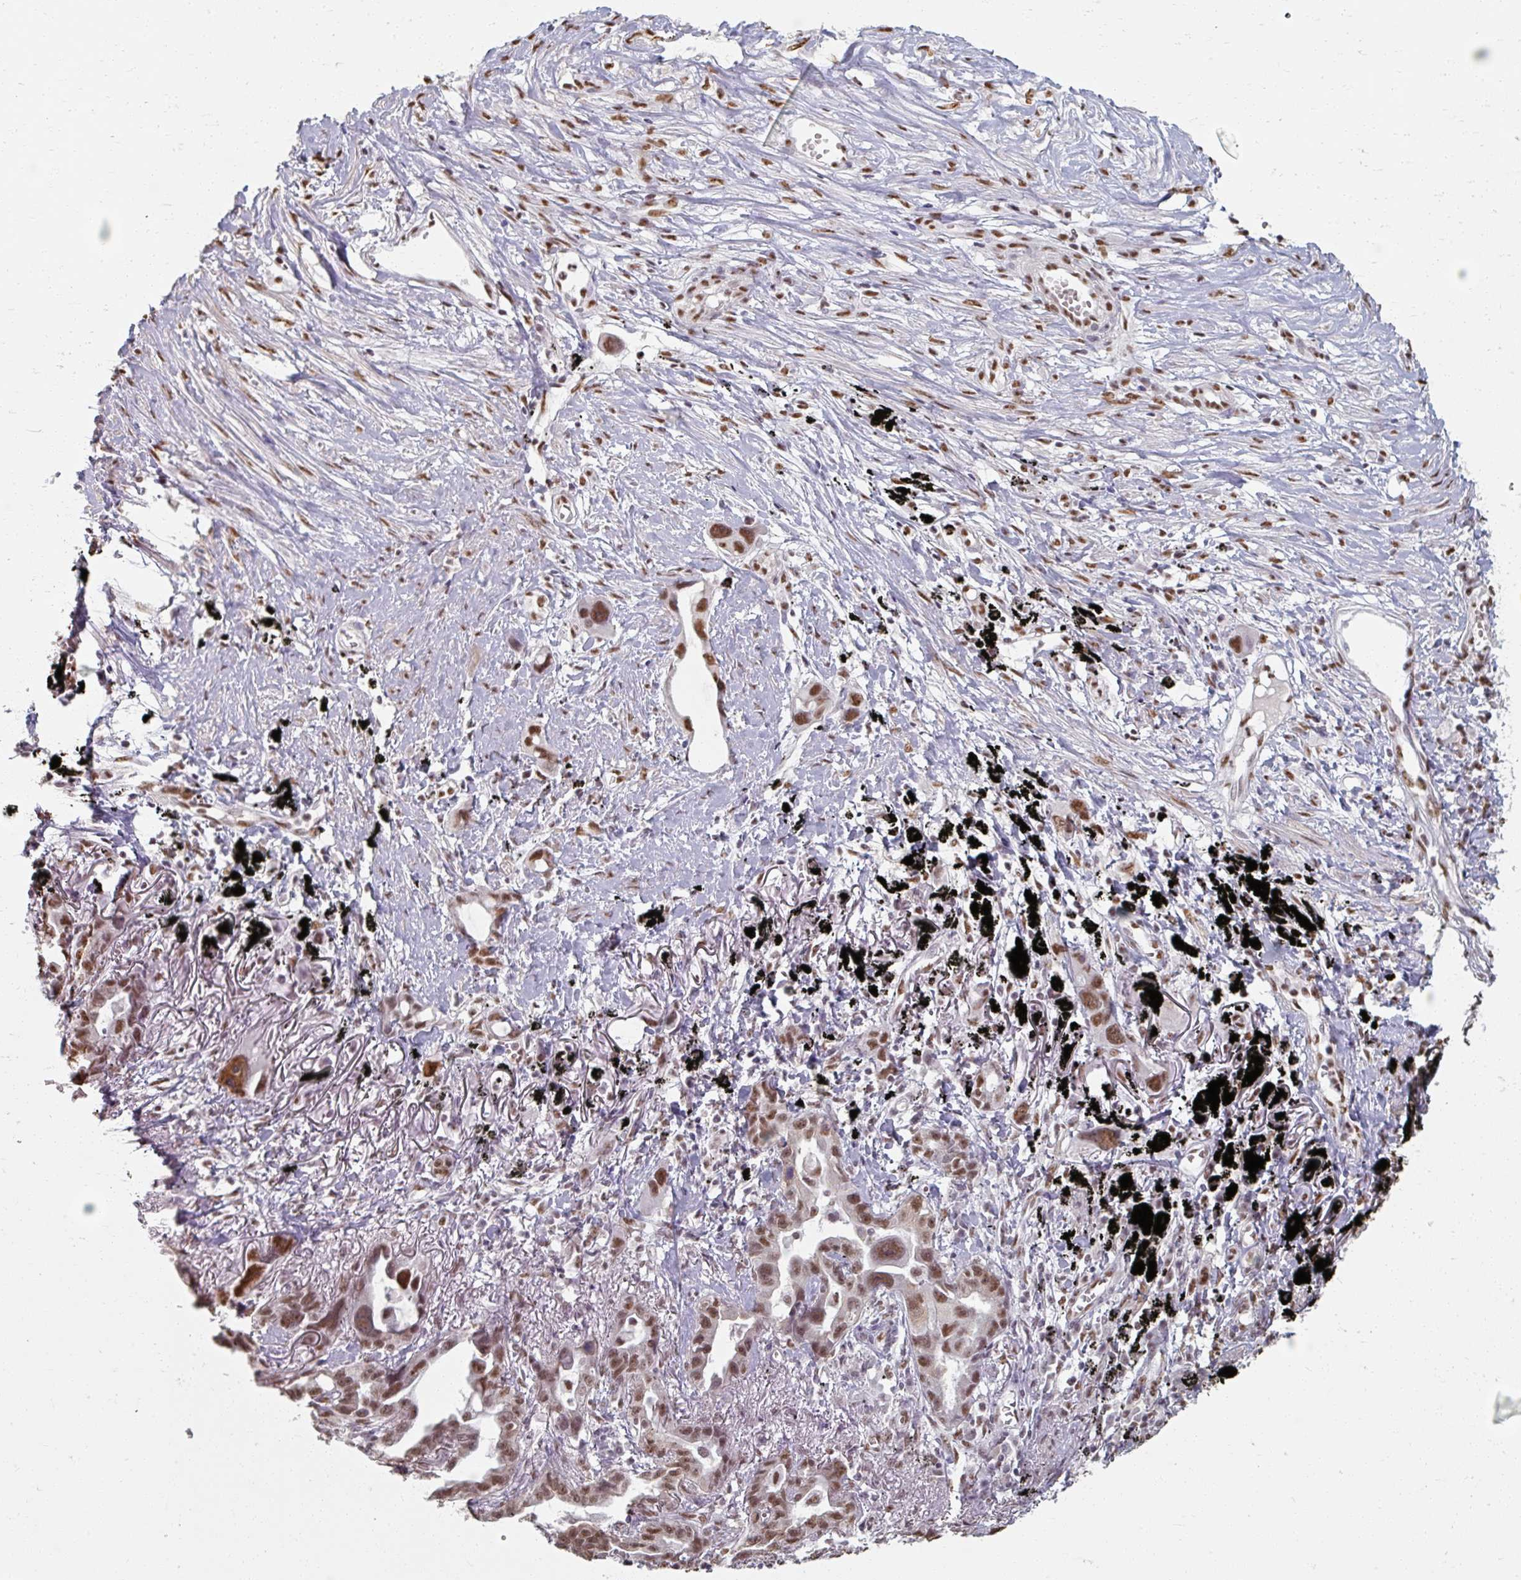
{"staining": {"intensity": "moderate", "quantity": ">75%", "location": "nuclear"}, "tissue": "lung cancer", "cell_type": "Tumor cells", "image_type": "cancer", "snomed": [{"axis": "morphology", "description": "Adenocarcinoma, NOS"}, {"axis": "topography", "description": "Lung"}], "caption": "Tumor cells display medium levels of moderate nuclear expression in approximately >75% of cells in human lung adenocarcinoma.", "gene": "ZFTRAF1", "patient": {"sex": "male", "age": 67}}